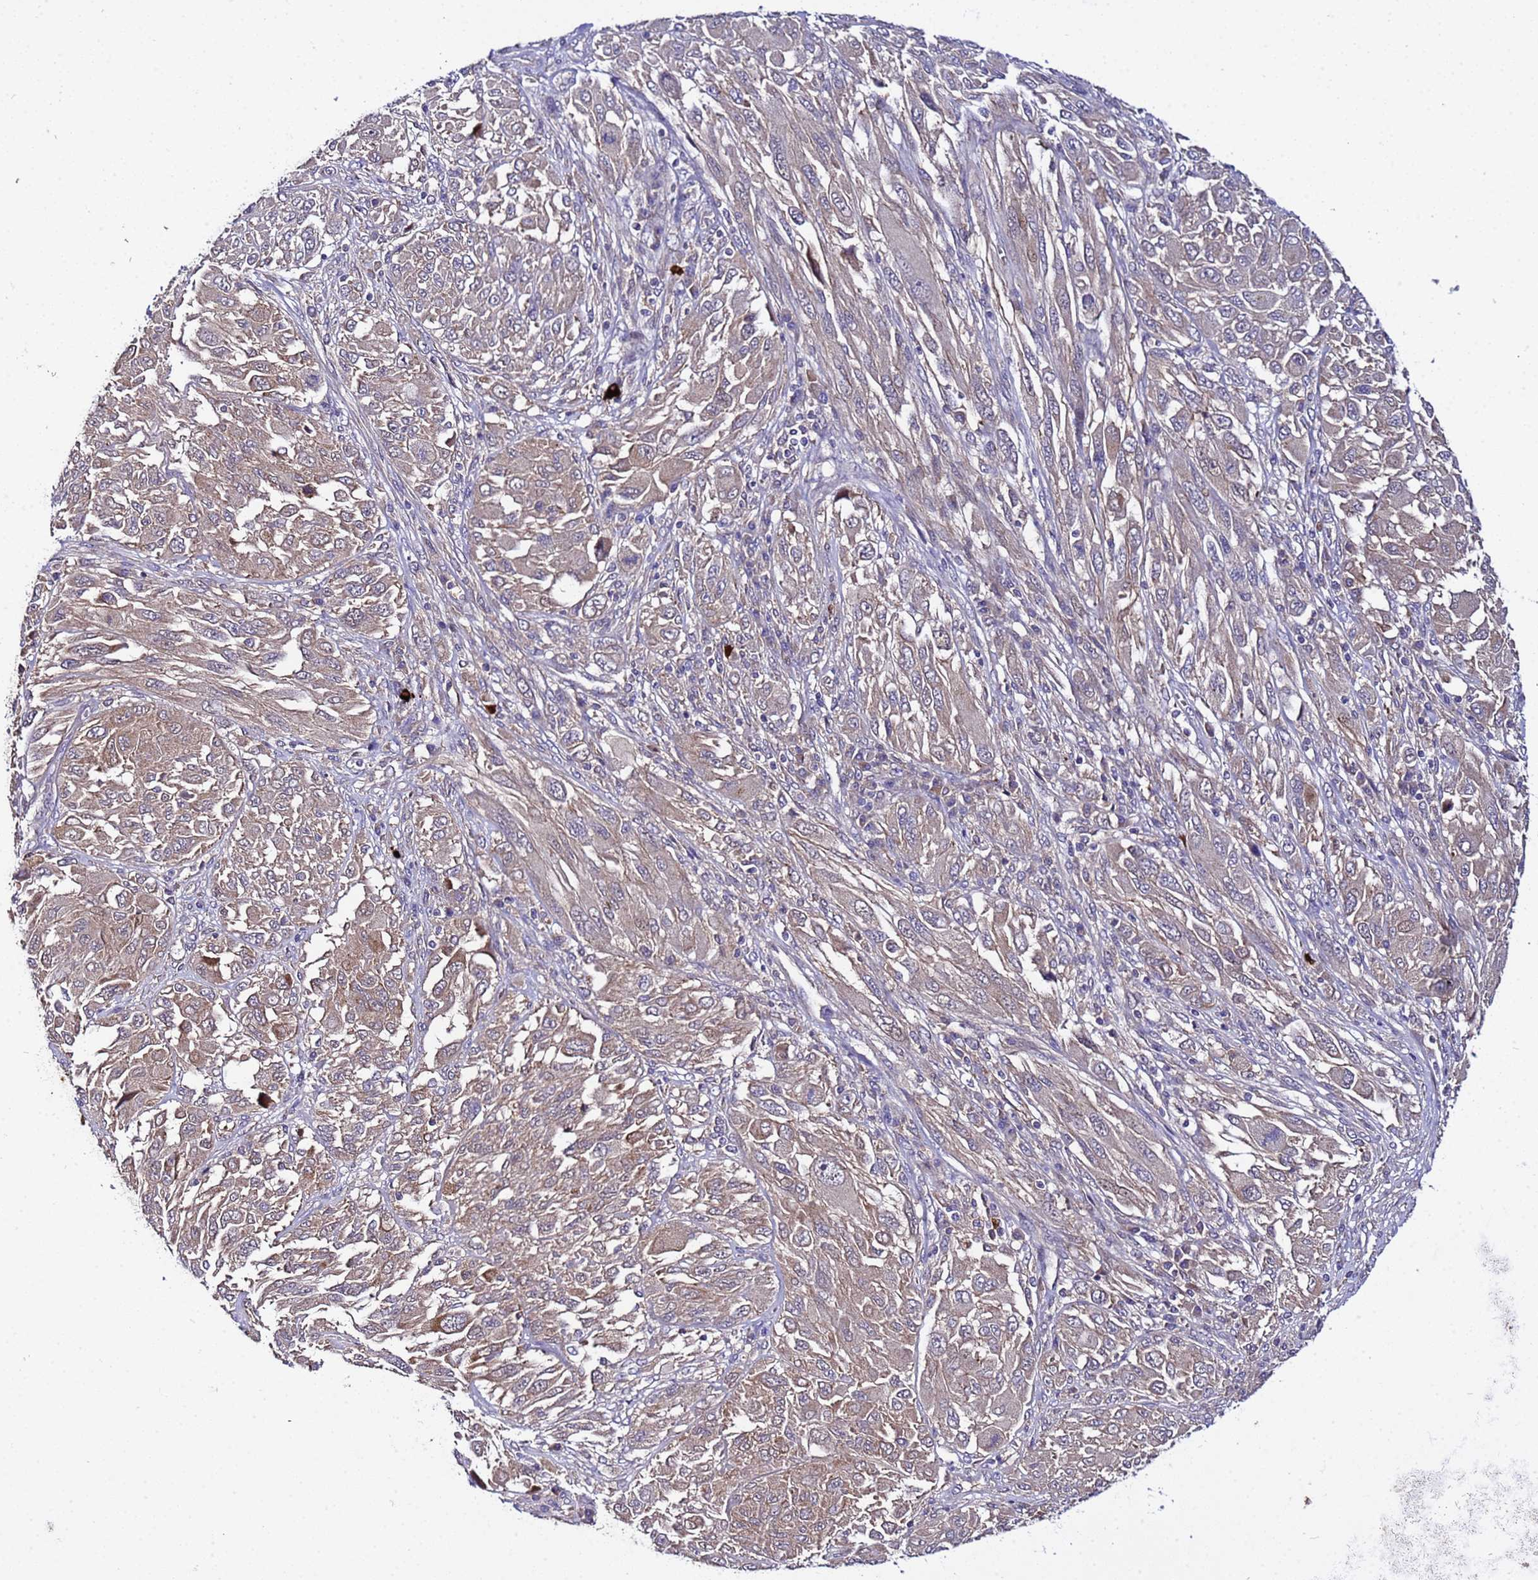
{"staining": {"intensity": "moderate", "quantity": "<25%", "location": "cytoplasmic/membranous"}, "tissue": "melanoma", "cell_type": "Tumor cells", "image_type": "cancer", "snomed": [{"axis": "morphology", "description": "Malignant melanoma, NOS"}, {"axis": "topography", "description": "Skin"}], "caption": "Brown immunohistochemical staining in human malignant melanoma demonstrates moderate cytoplasmic/membranous expression in approximately <25% of tumor cells.", "gene": "PLXDC2", "patient": {"sex": "female", "age": 91}}